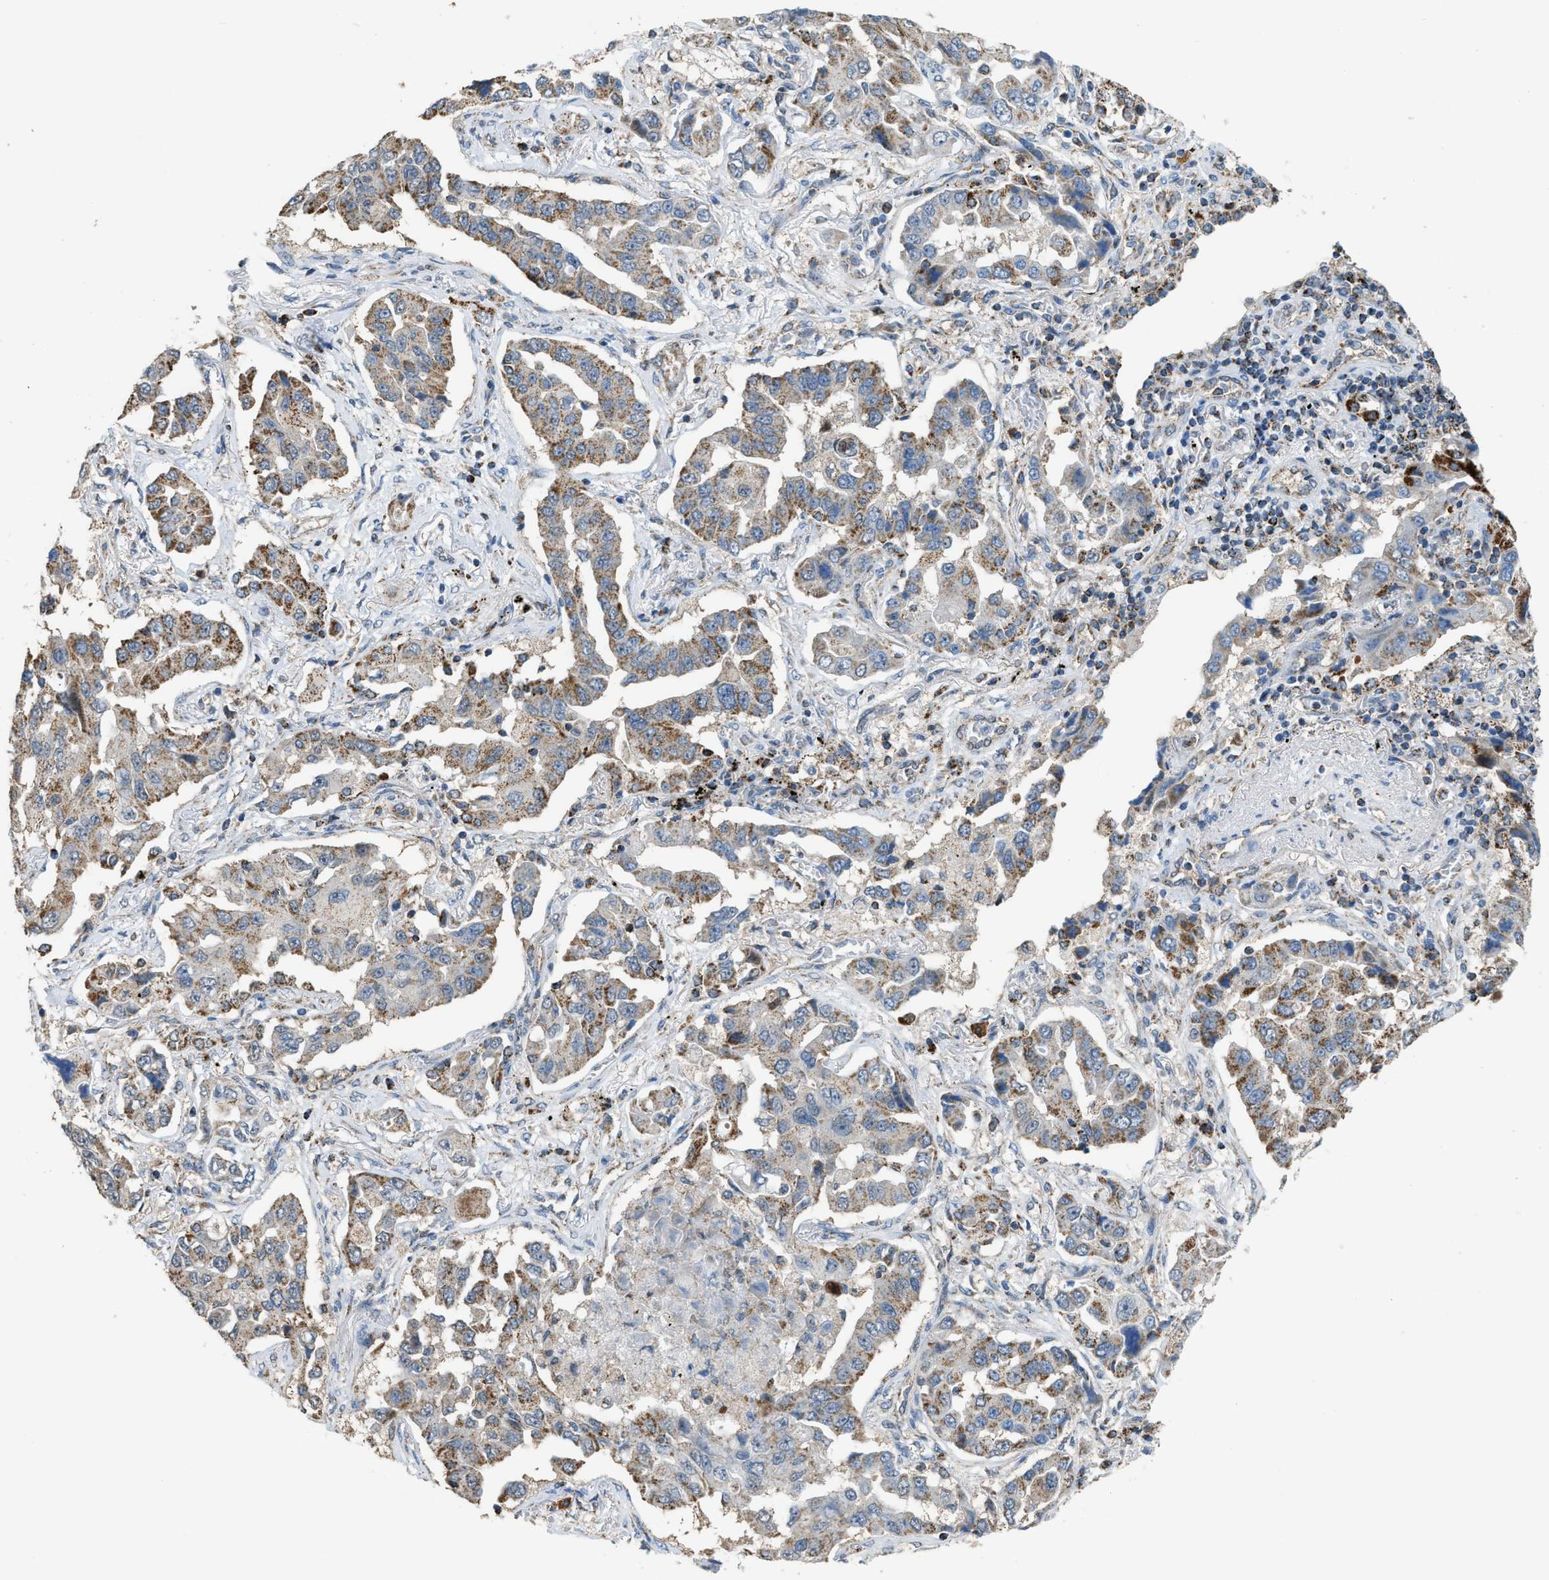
{"staining": {"intensity": "moderate", "quantity": "<25%", "location": "cytoplasmic/membranous"}, "tissue": "lung cancer", "cell_type": "Tumor cells", "image_type": "cancer", "snomed": [{"axis": "morphology", "description": "Adenocarcinoma, NOS"}, {"axis": "topography", "description": "Lung"}], "caption": "Lung cancer (adenocarcinoma) stained with immunohistochemistry (IHC) shows moderate cytoplasmic/membranous expression in about <25% of tumor cells.", "gene": "ETFB", "patient": {"sex": "female", "age": 65}}